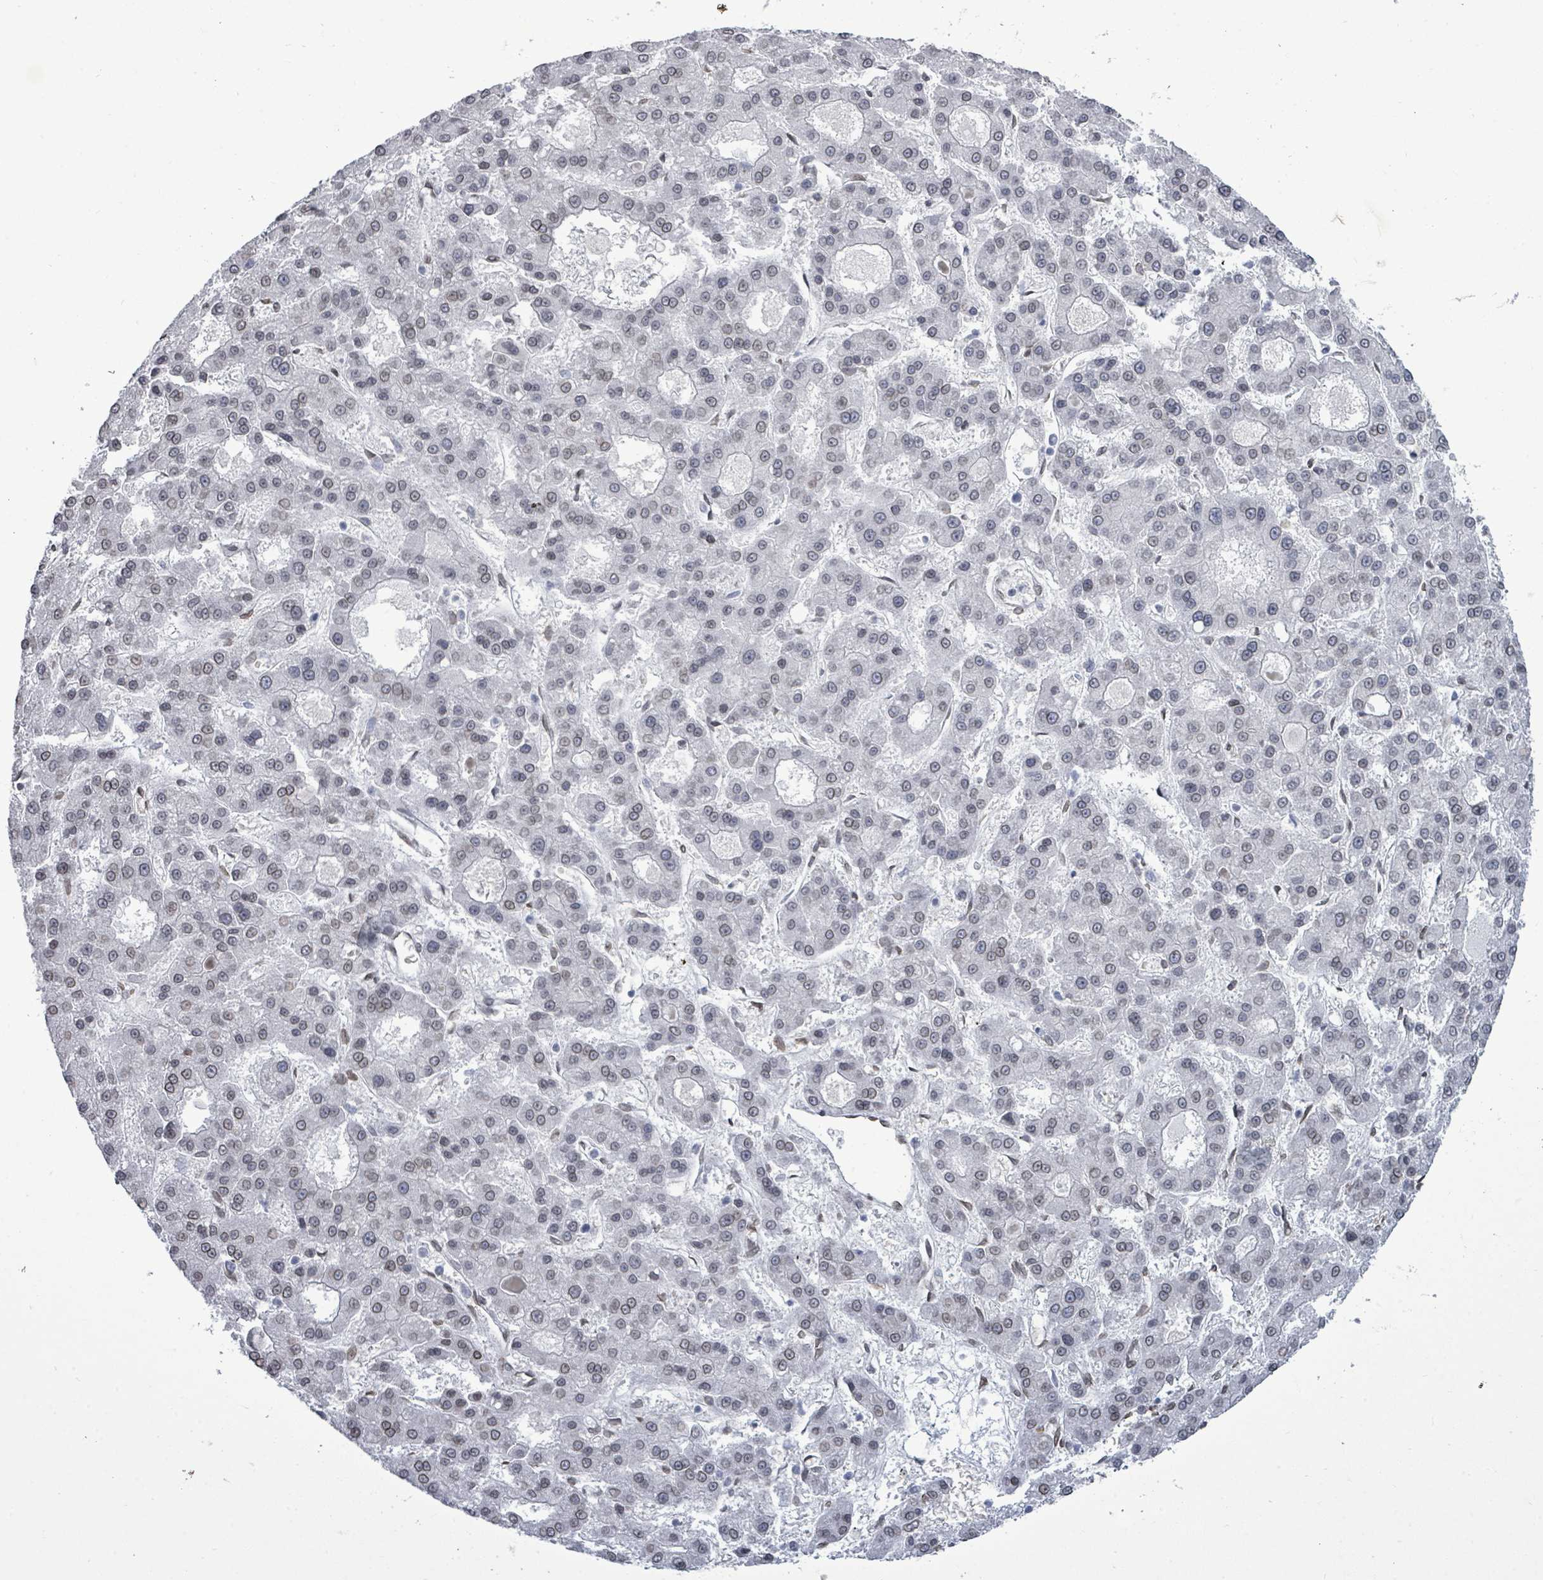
{"staining": {"intensity": "weak", "quantity": "<25%", "location": "cytoplasmic/membranous,nuclear"}, "tissue": "liver cancer", "cell_type": "Tumor cells", "image_type": "cancer", "snomed": [{"axis": "morphology", "description": "Carcinoma, Hepatocellular, NOS"}, {"axis": "topography", "description": "Liver"}], "caption": "This is an immunohistochemistry (IHC) micrograph of human liver hepatocellular carcinoma. There is no staining in tumor cells.", "gene": "ARFGAP1", "patient": {"sex": "male", "age": 70}}